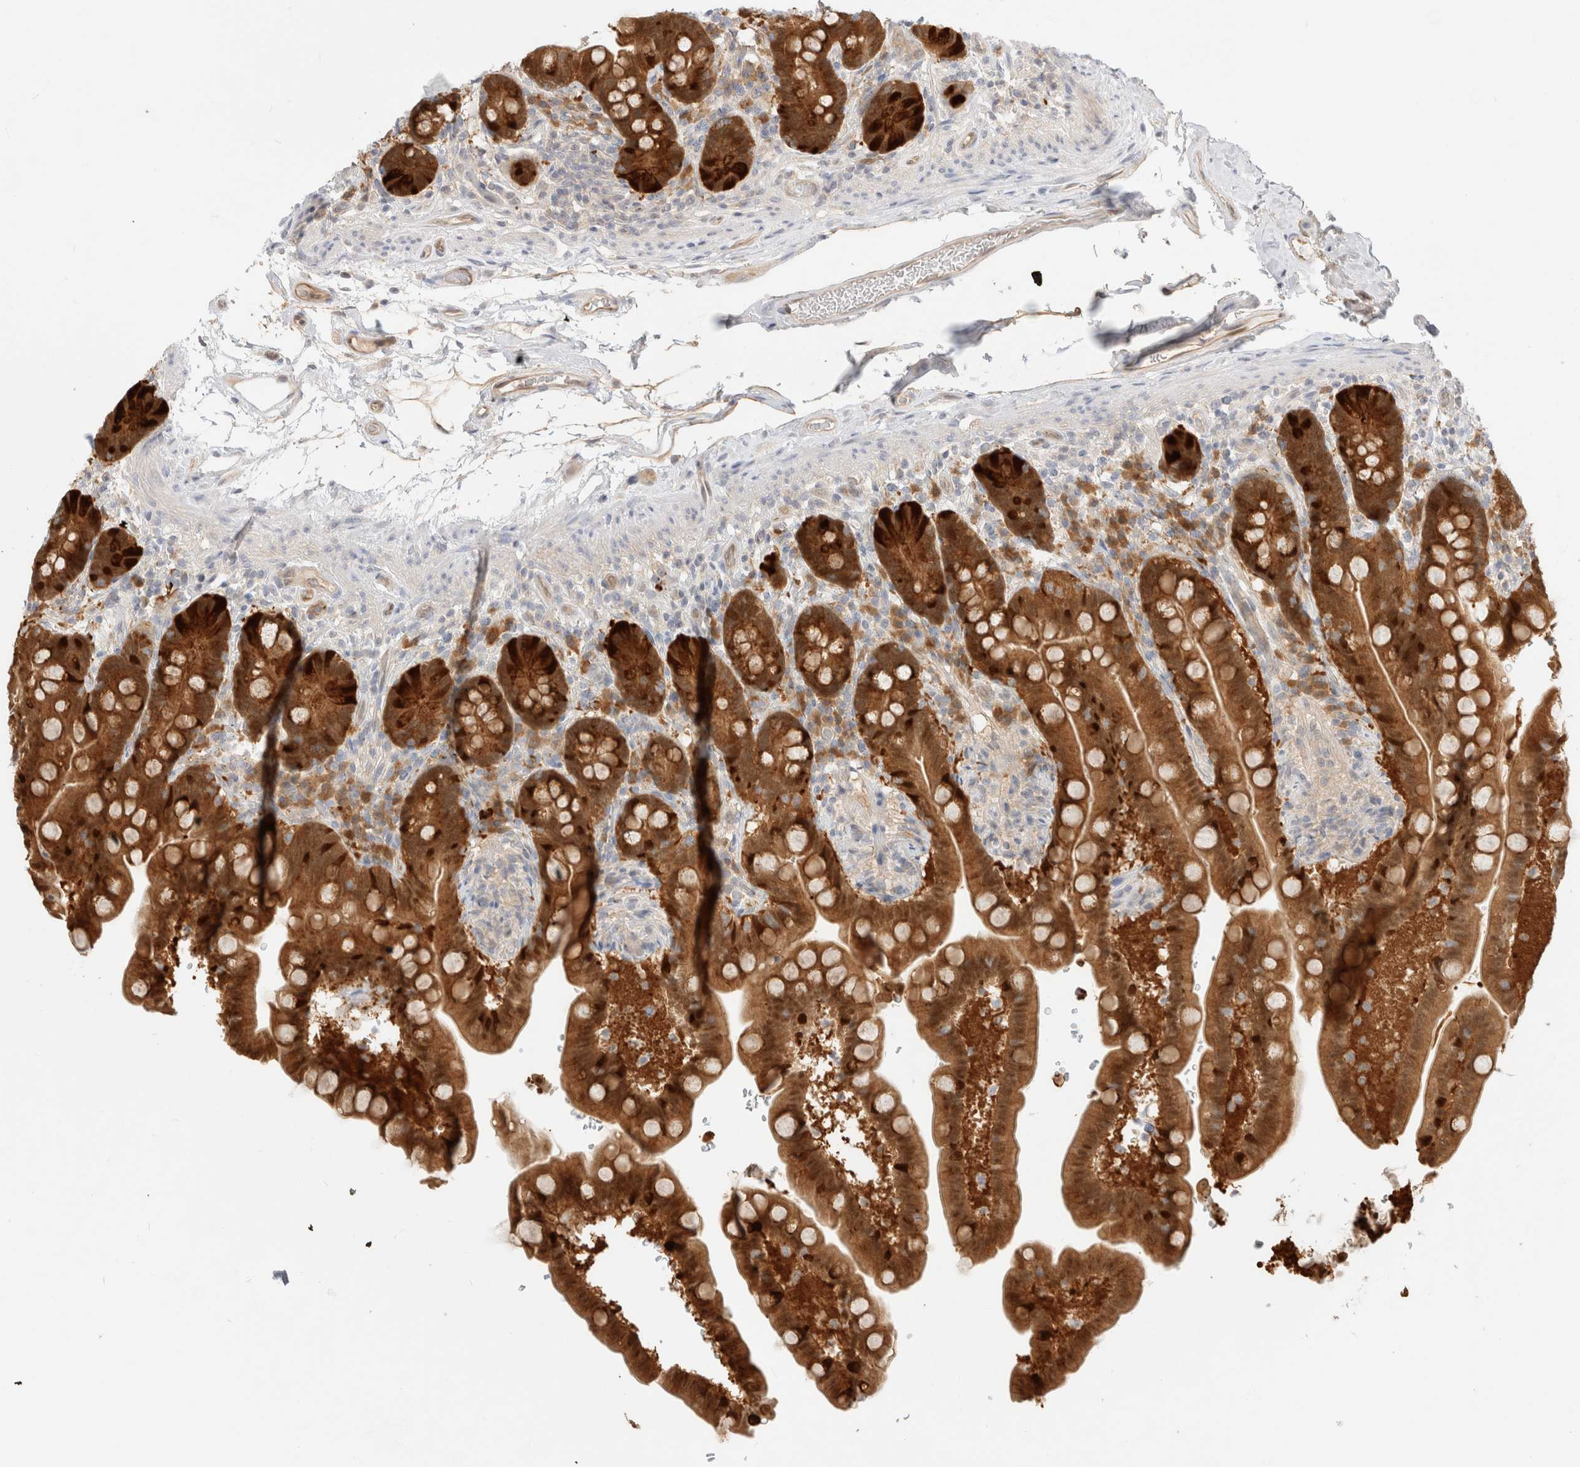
{"staining": {"intensity": "negative", "quantity": "none", "location": "none"}, "tissue": "colon", "cell_type": "Endothelial cells", "image_type": "normal", "snomed": [{"axis": "morphology", "description": "Normal tissue, NOS"}, {"axis": "topography", "description": "Smooth muscle"}, {"axis": "topography", "description": "Colon"}], "caption": "DAB immunohistochemical staining of unremarkable human colon displays no significant expression in endothelial cells.", "gene": "EFCAB13", "patient": {"sex": "male", "age": 73}}